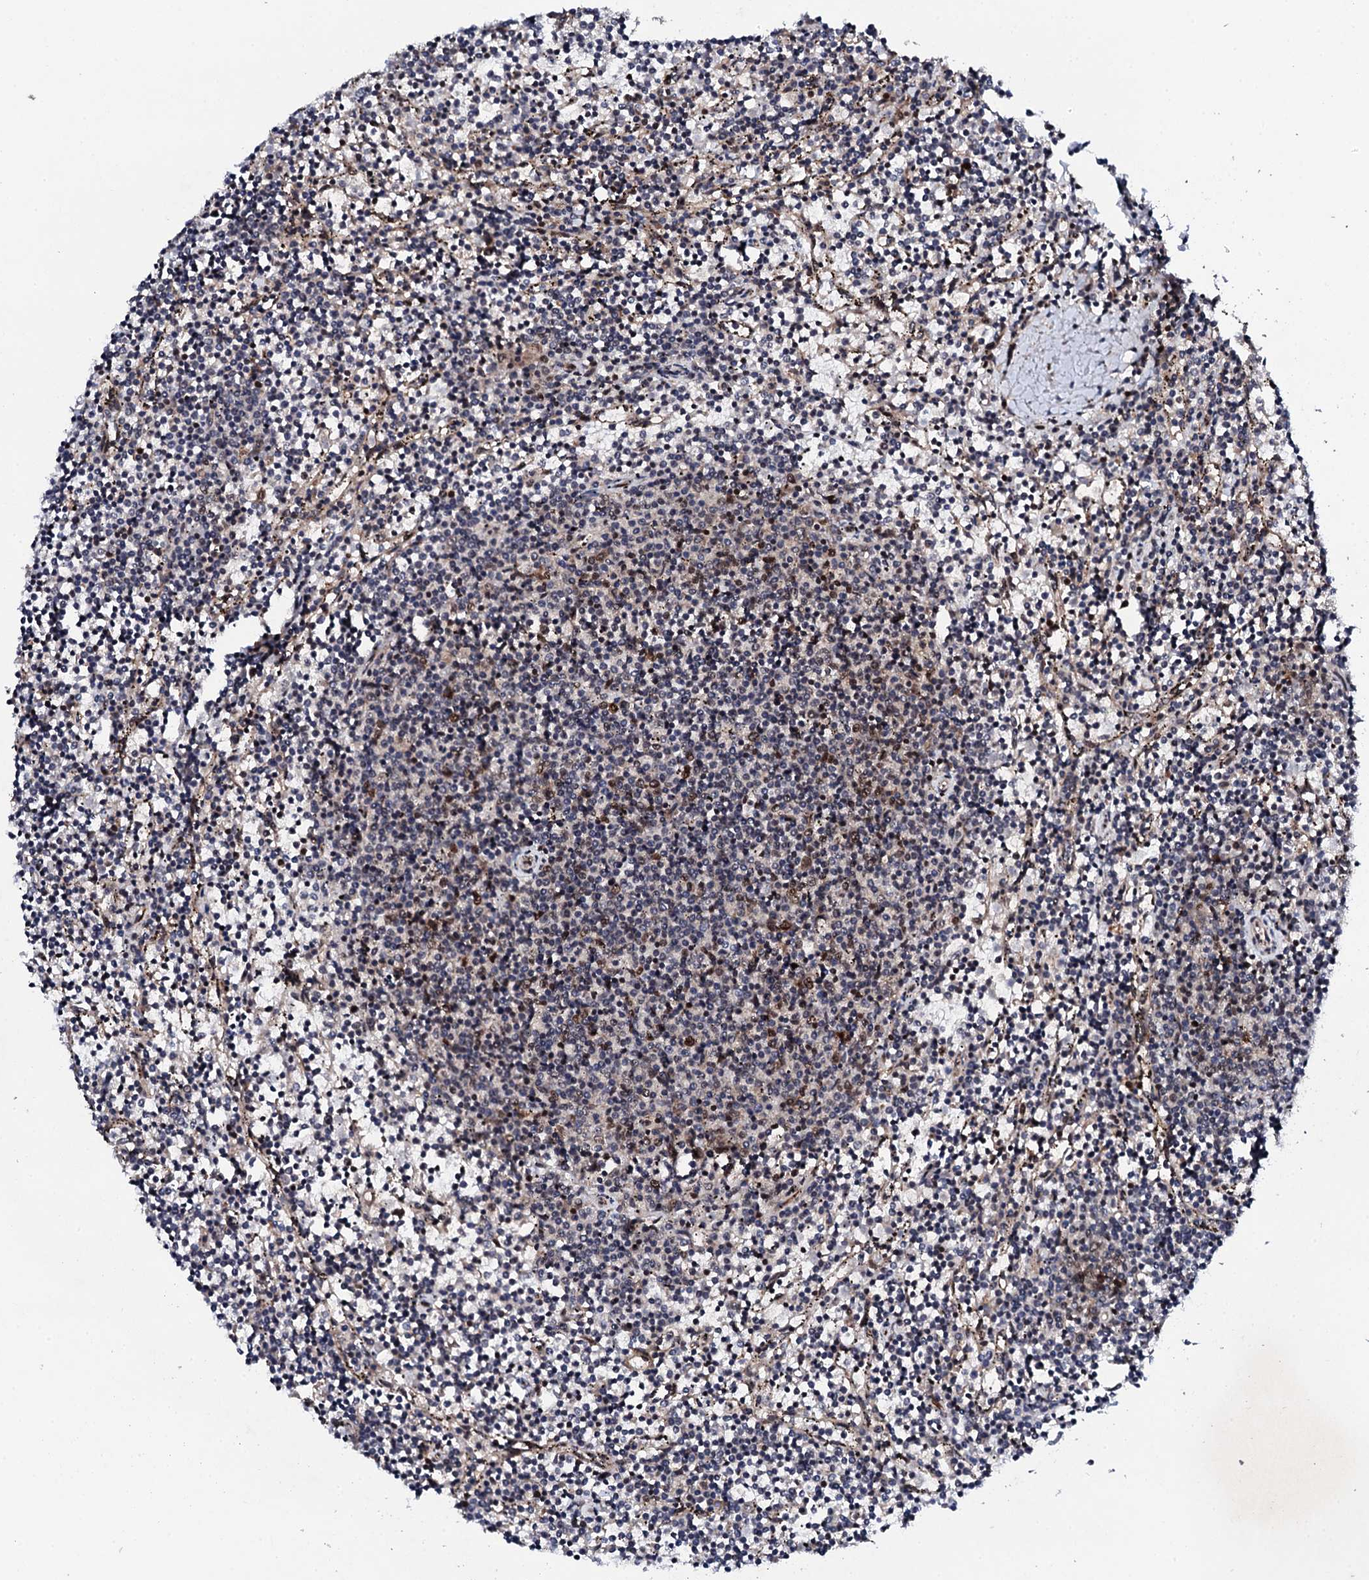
{"staining": {"intensity": "moderate", "quantity": "<25%", "location": "nuclear"}, "tissue": "lymphoma", "cell_type": "Tumor cells", "image_type": "cancer", "snomed": [{"axis": "morphology", "description": "Malignant lymphoma, non-Hodgkin's type, Low grade"}, {"axis": "topography", "description": "Spleen"}], "caption": "Moderate nuclear protein positivity is appreciated in about <25% of tumor cells in lymphoma. (Stains: DAB (3,3'-diaminobenzidine) in brown, nuclei in blue, Microscopy: brightfield microscopy at high magnification).", "gene": "FAM111A", "patient": {"sex": "female", "age": 50}}